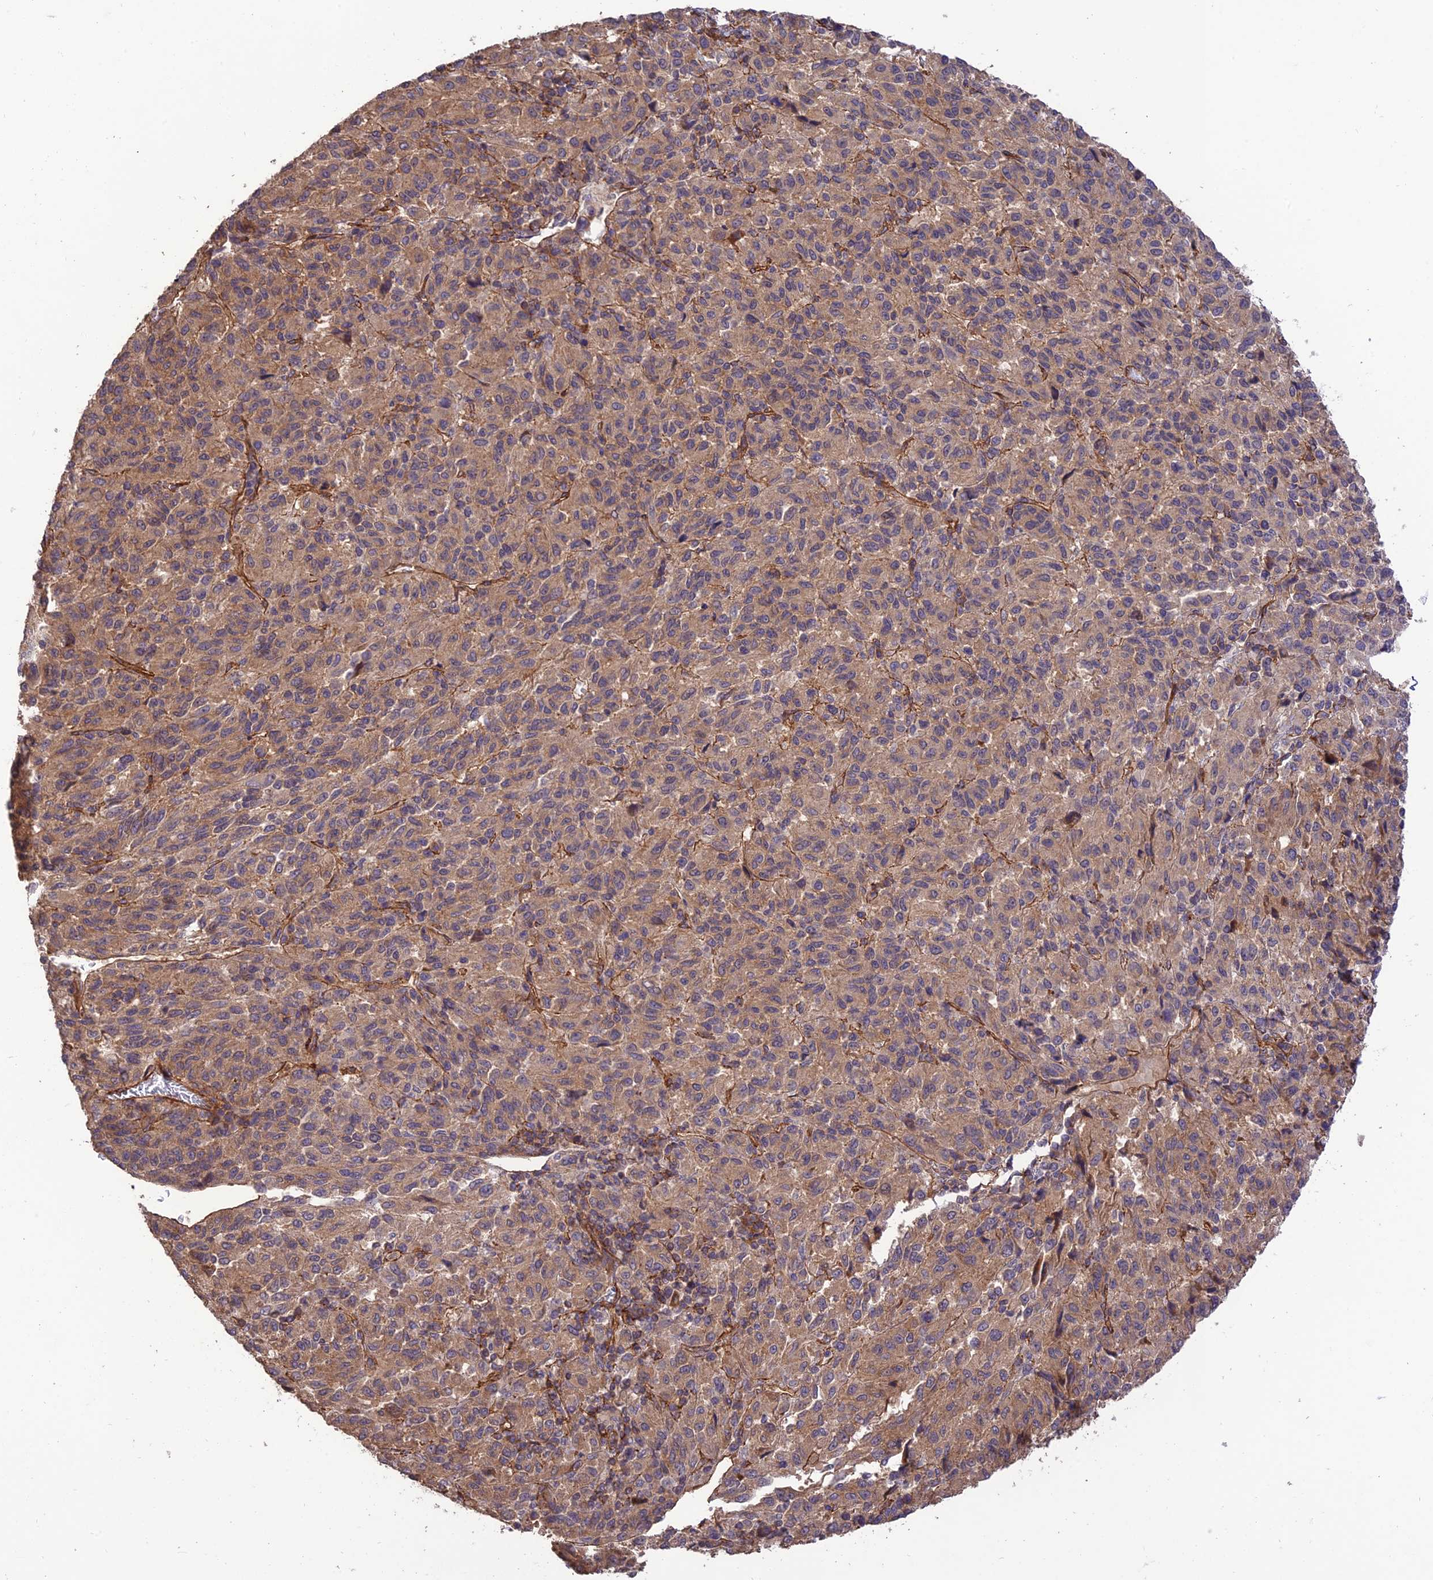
{"staining": {"intensity": "weak", "quantity": ">75%", "location": "cytoplasmic/membranous"}, "tissue": "melanoma", "cell_type": "Tumor cells", "image_type": "cancer", "snomed": [{"axis": "morphology", "description": "Malignant melanoma, Metastatic site"}, {"axis": "topography", "description": "Lung"}], "caption": "IHC (DAB) staining of human melanoma displays weak cytoplasmic/membranous protein expression in about >75% of tumor cells.", "gene": "HOMER2", "patient": {"sex": "male", "age": 64}}